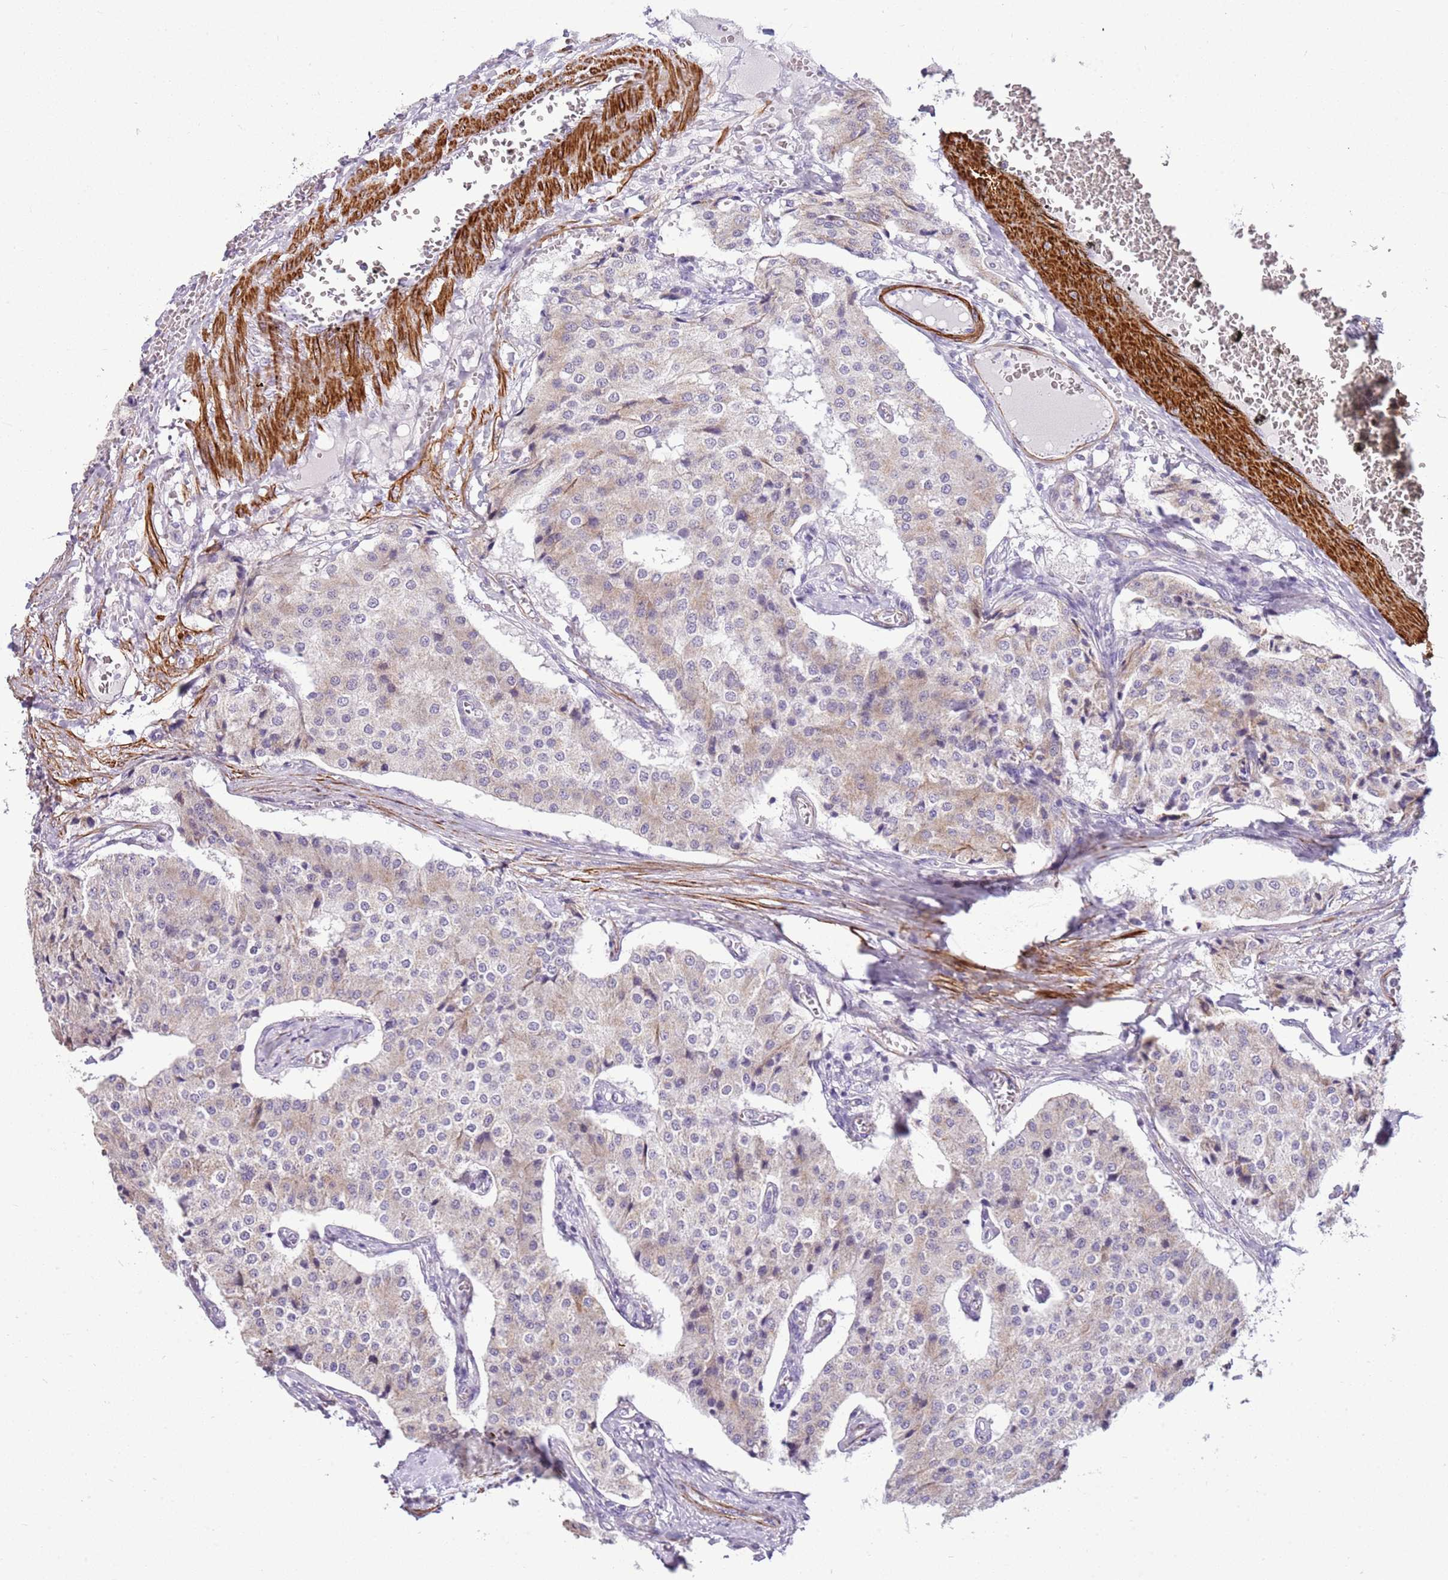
{"staining": {"intensity": "weak", "quantity": "<25%", "location": "cytoplasmic/membranous"}, "tissue": "carcinoid", "cell_type": "Tumor cells", "image_type": "cancer", "snomed": [{"axis": "morphology", "description": "Carcinoid, malignant, NOS"}, {"axis": "topography", "description": "Colon"}], "caption": "The image shows no staining of tumor cells in carcinoid.", "gene": "SMIM4", "patient": {"sex": "female", "age": 52}}